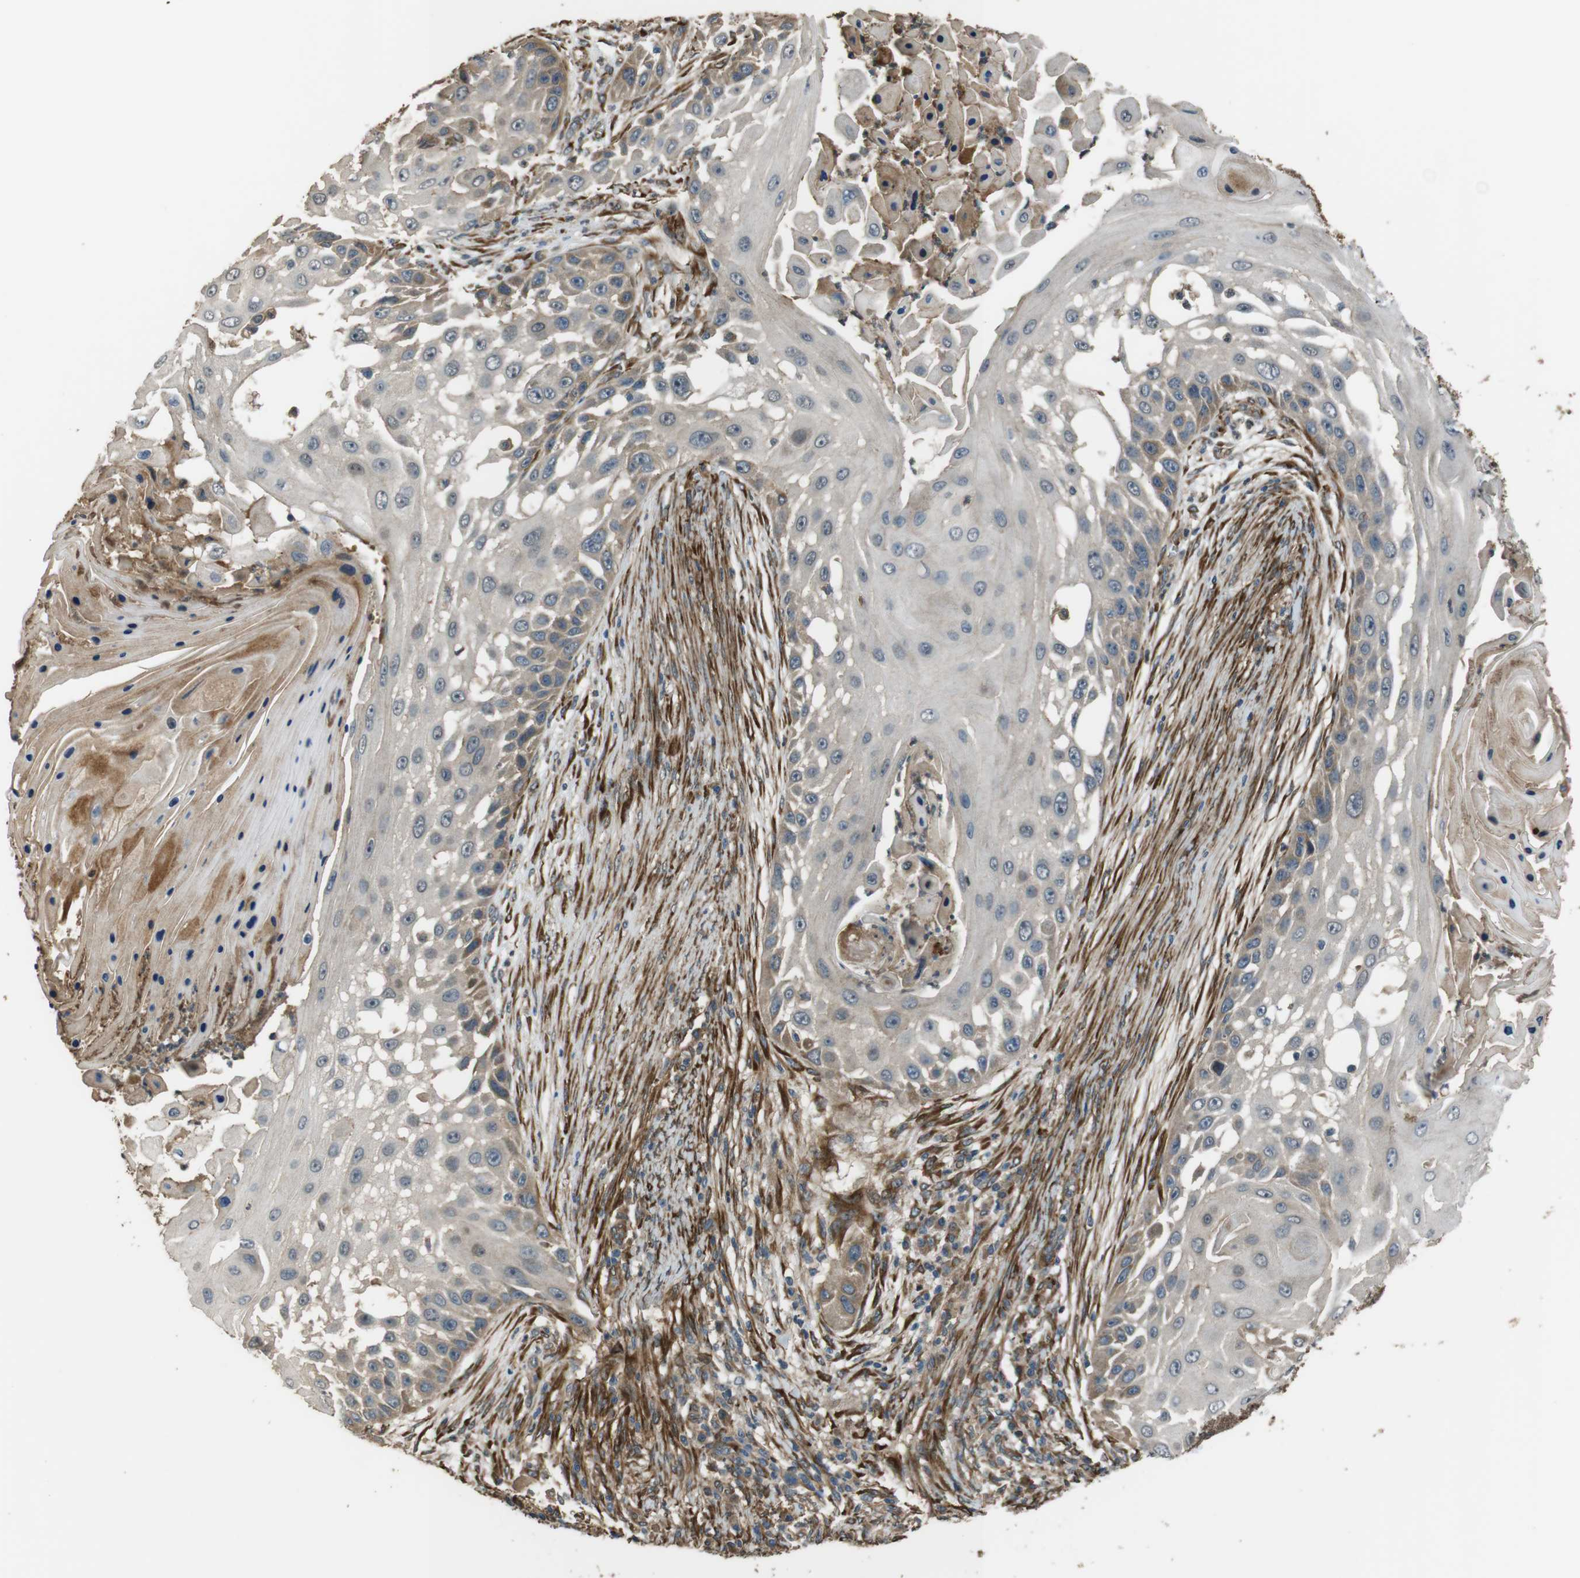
{"staining": {"intensity": "weak", "quantity": "<25%", "location": "cytoplasmic/membranous"}, "tissue": "skin cancer", "cell_type": "Tumor cells", "image_type": "cancer", "snomed": [{"axis": "morphology", "description": "Squamous cell carcinoma, NOS"}, {"axis": "topography", "description": "Skin"}], "caption": "This is an IHC micrograph of skin squamous cell carcinoma. There is no expression in tumor cells.", "gene": "MSRB3", "patient": {"sex": "female", "age": 44}}